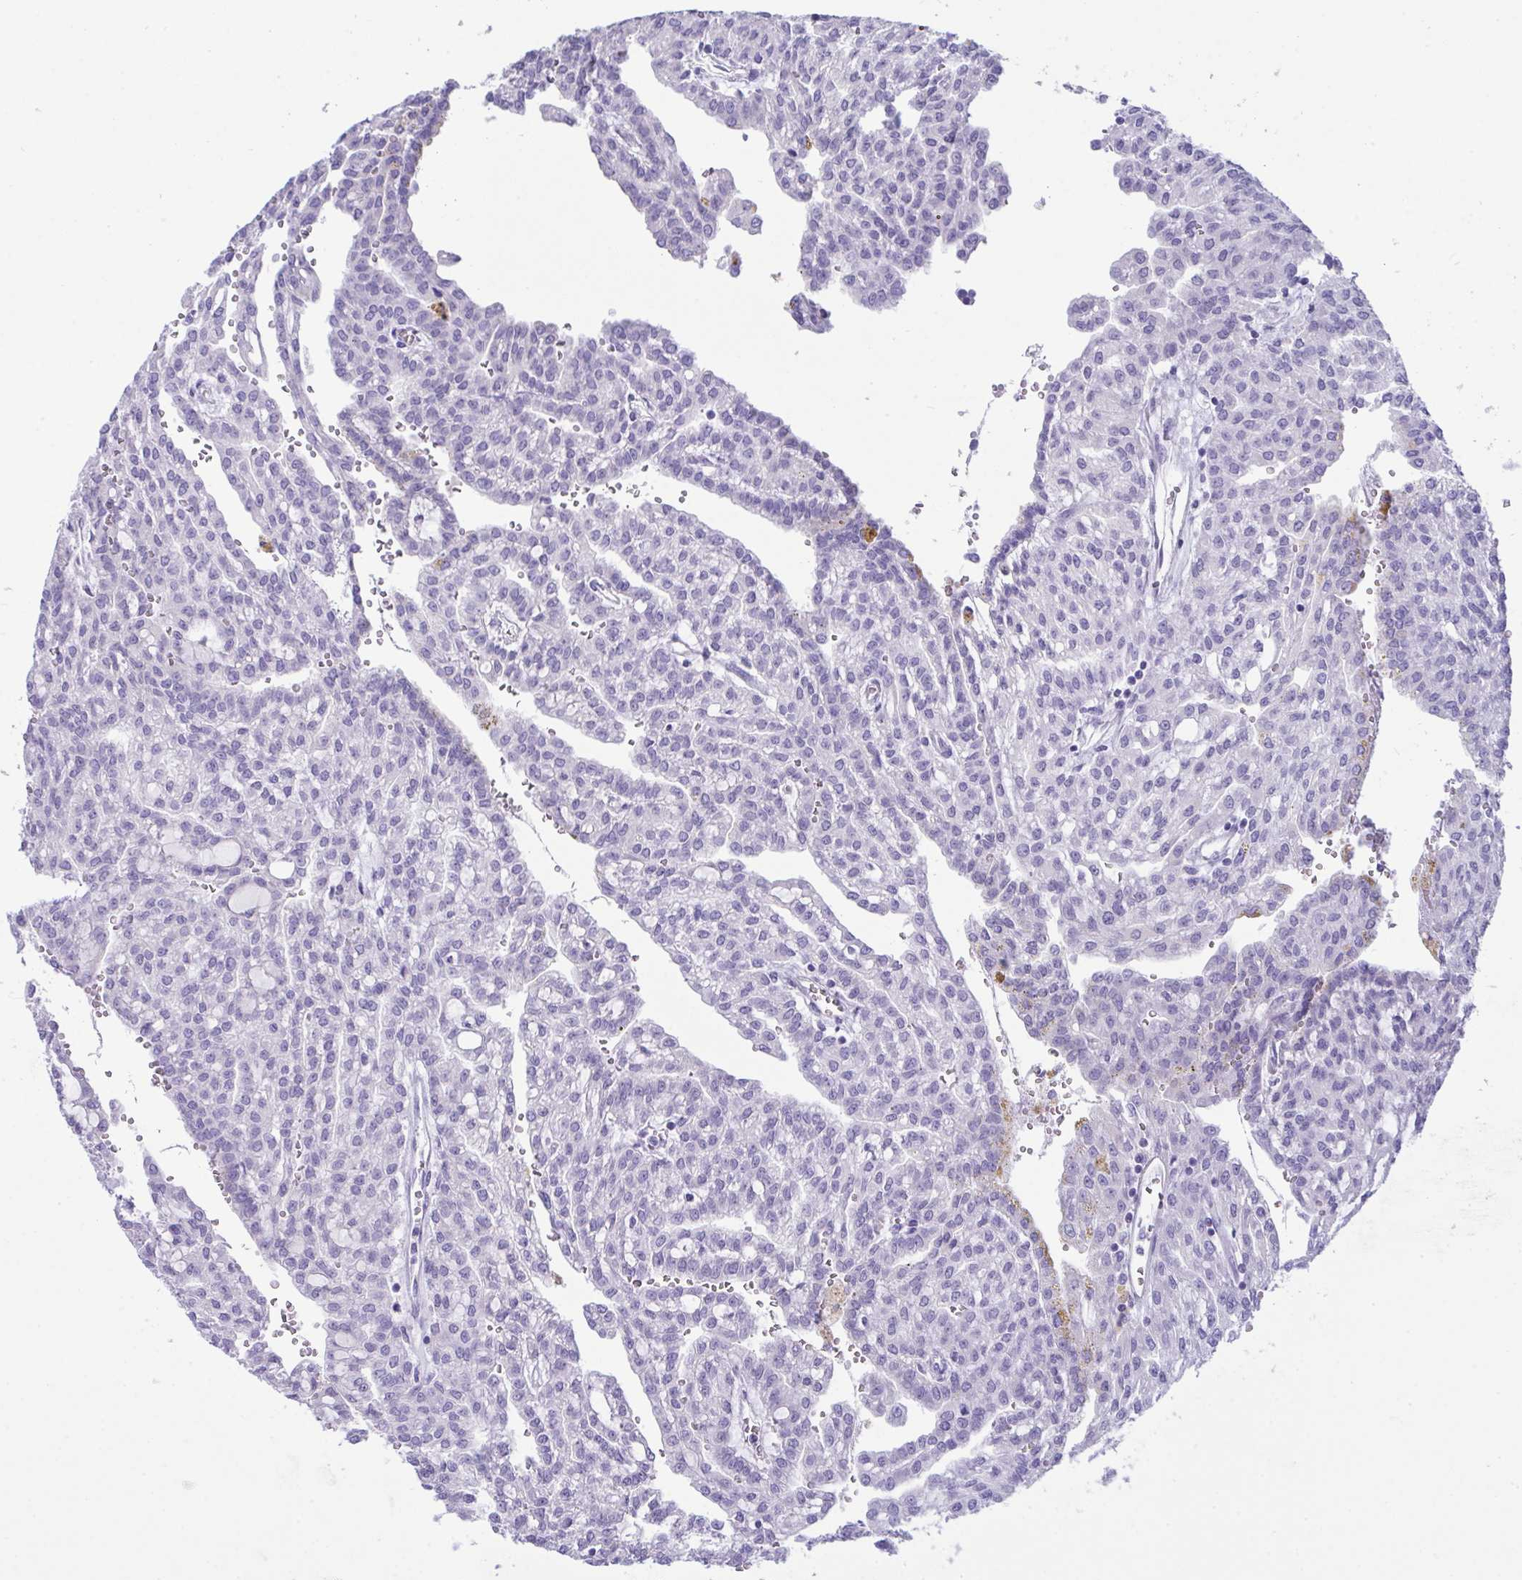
{"staining": {"intensity": "negative", "quantity": "none", "location": "none"}, "tissue": "renal cancer", "cell_type": "Tumor cells", "image_type": "cancer", "snomed": [{"axis": "morphology", "description": "Adenocarcinoma, NOS"}, {"axis": "topography", "description": "Kidney"}], "caption": "Immunohistochemical staining of human renal adenocarcinoma displays no significant expression in tumor cells.", "gene": "GLB1L2", "patient": {"sex": "male", "age": 63}}